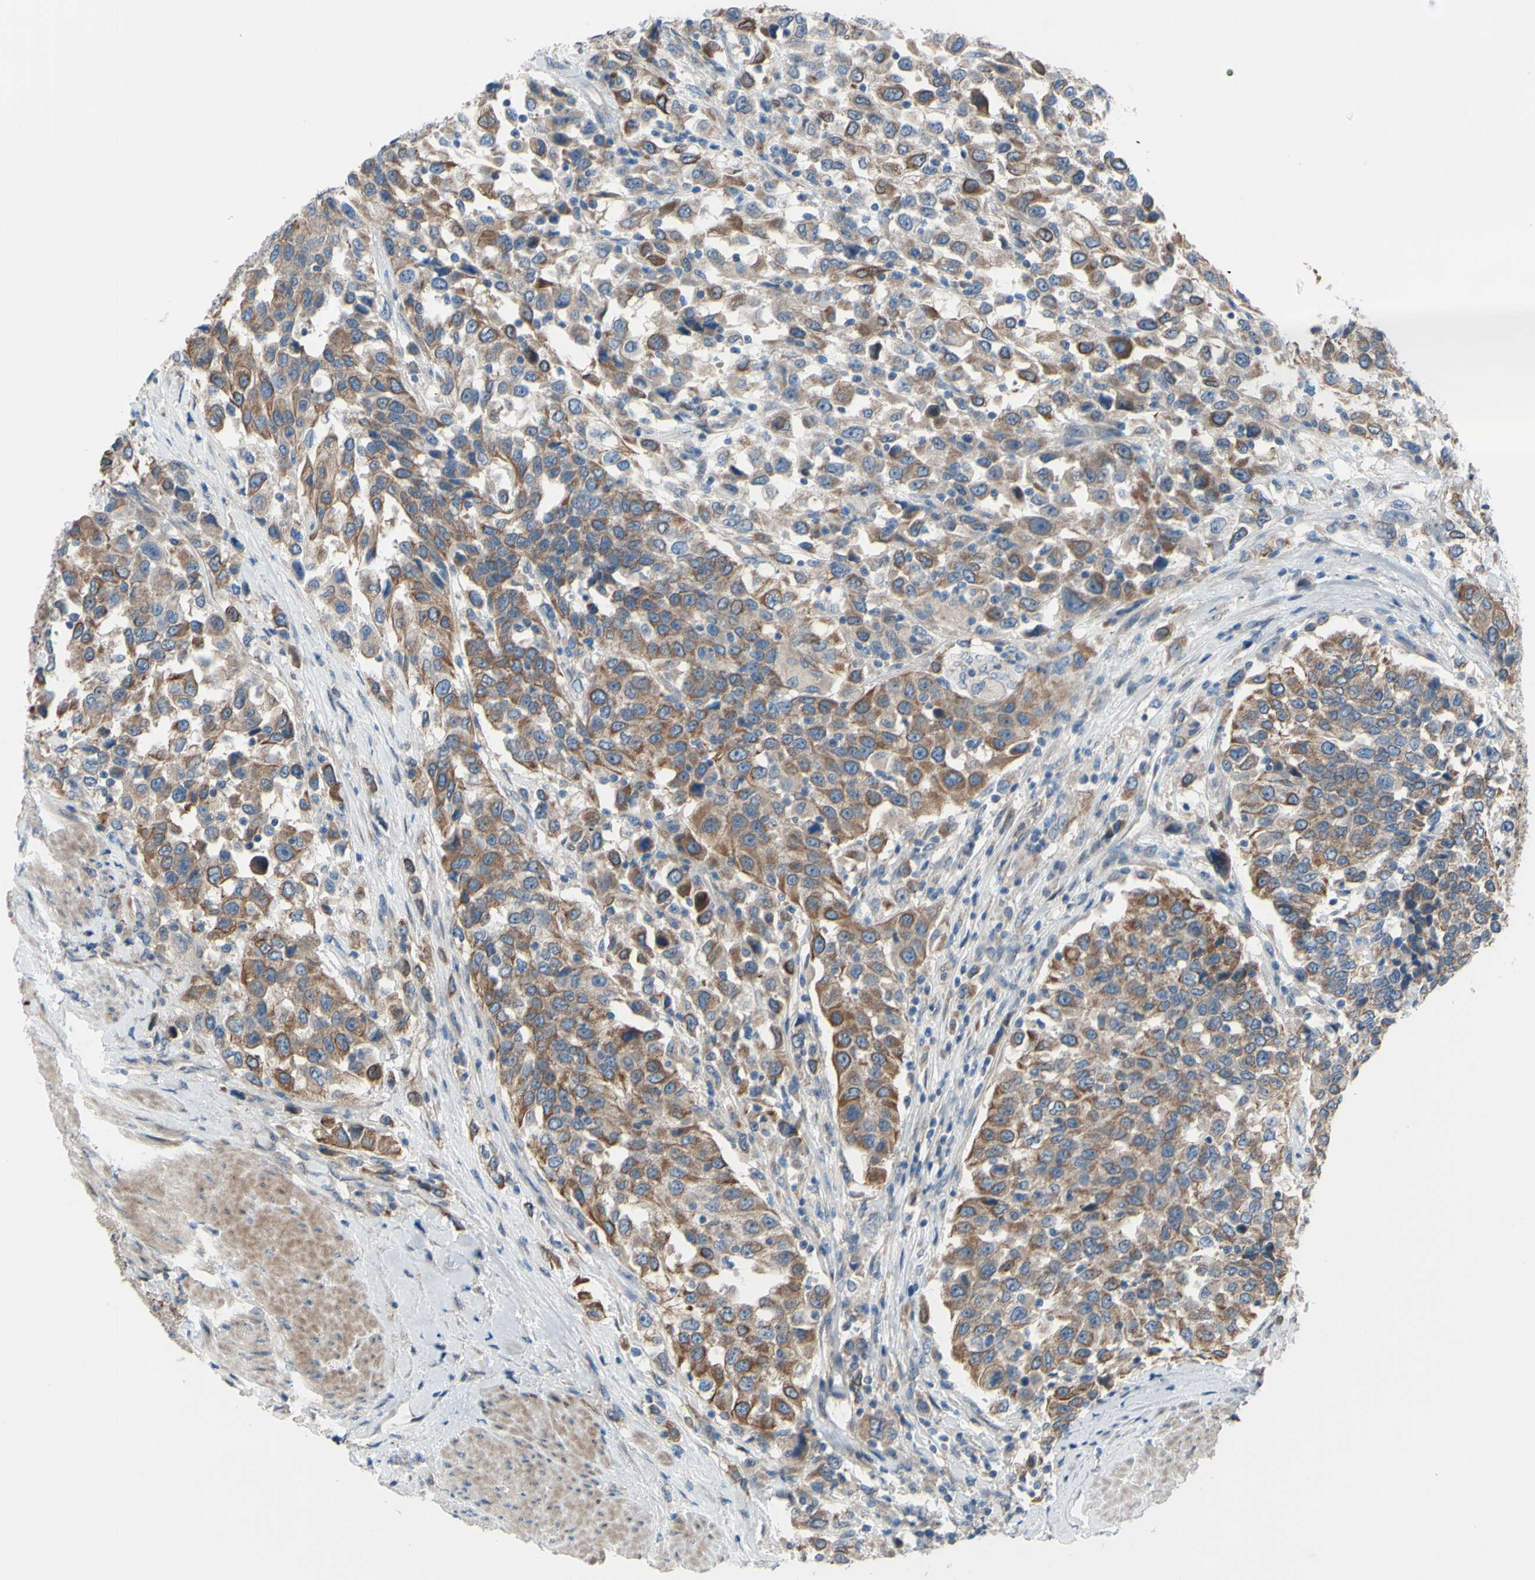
{"staining": {"intensity": "moderate", "quantity": ">75%", "location": "cytoplasmic/membranous"}, "tissue": "urothelial cancer", "cell_type": "Tumor cells", "image_type": "cancer", "snomed": [{"axis": "morphology", "description": "Urothelial carcinoma, High grade"}, {"axis": "topography", "description": "Urinary bladder"}], "caption": "Urothelial cancer stained for a protein (brown) demonstrates moderate cytoplasmic/membranous positive expression in approximately >75% of tumor cells.", "gene": "GRAMD2B", "patient": {"sex": "female", "age": 80}}